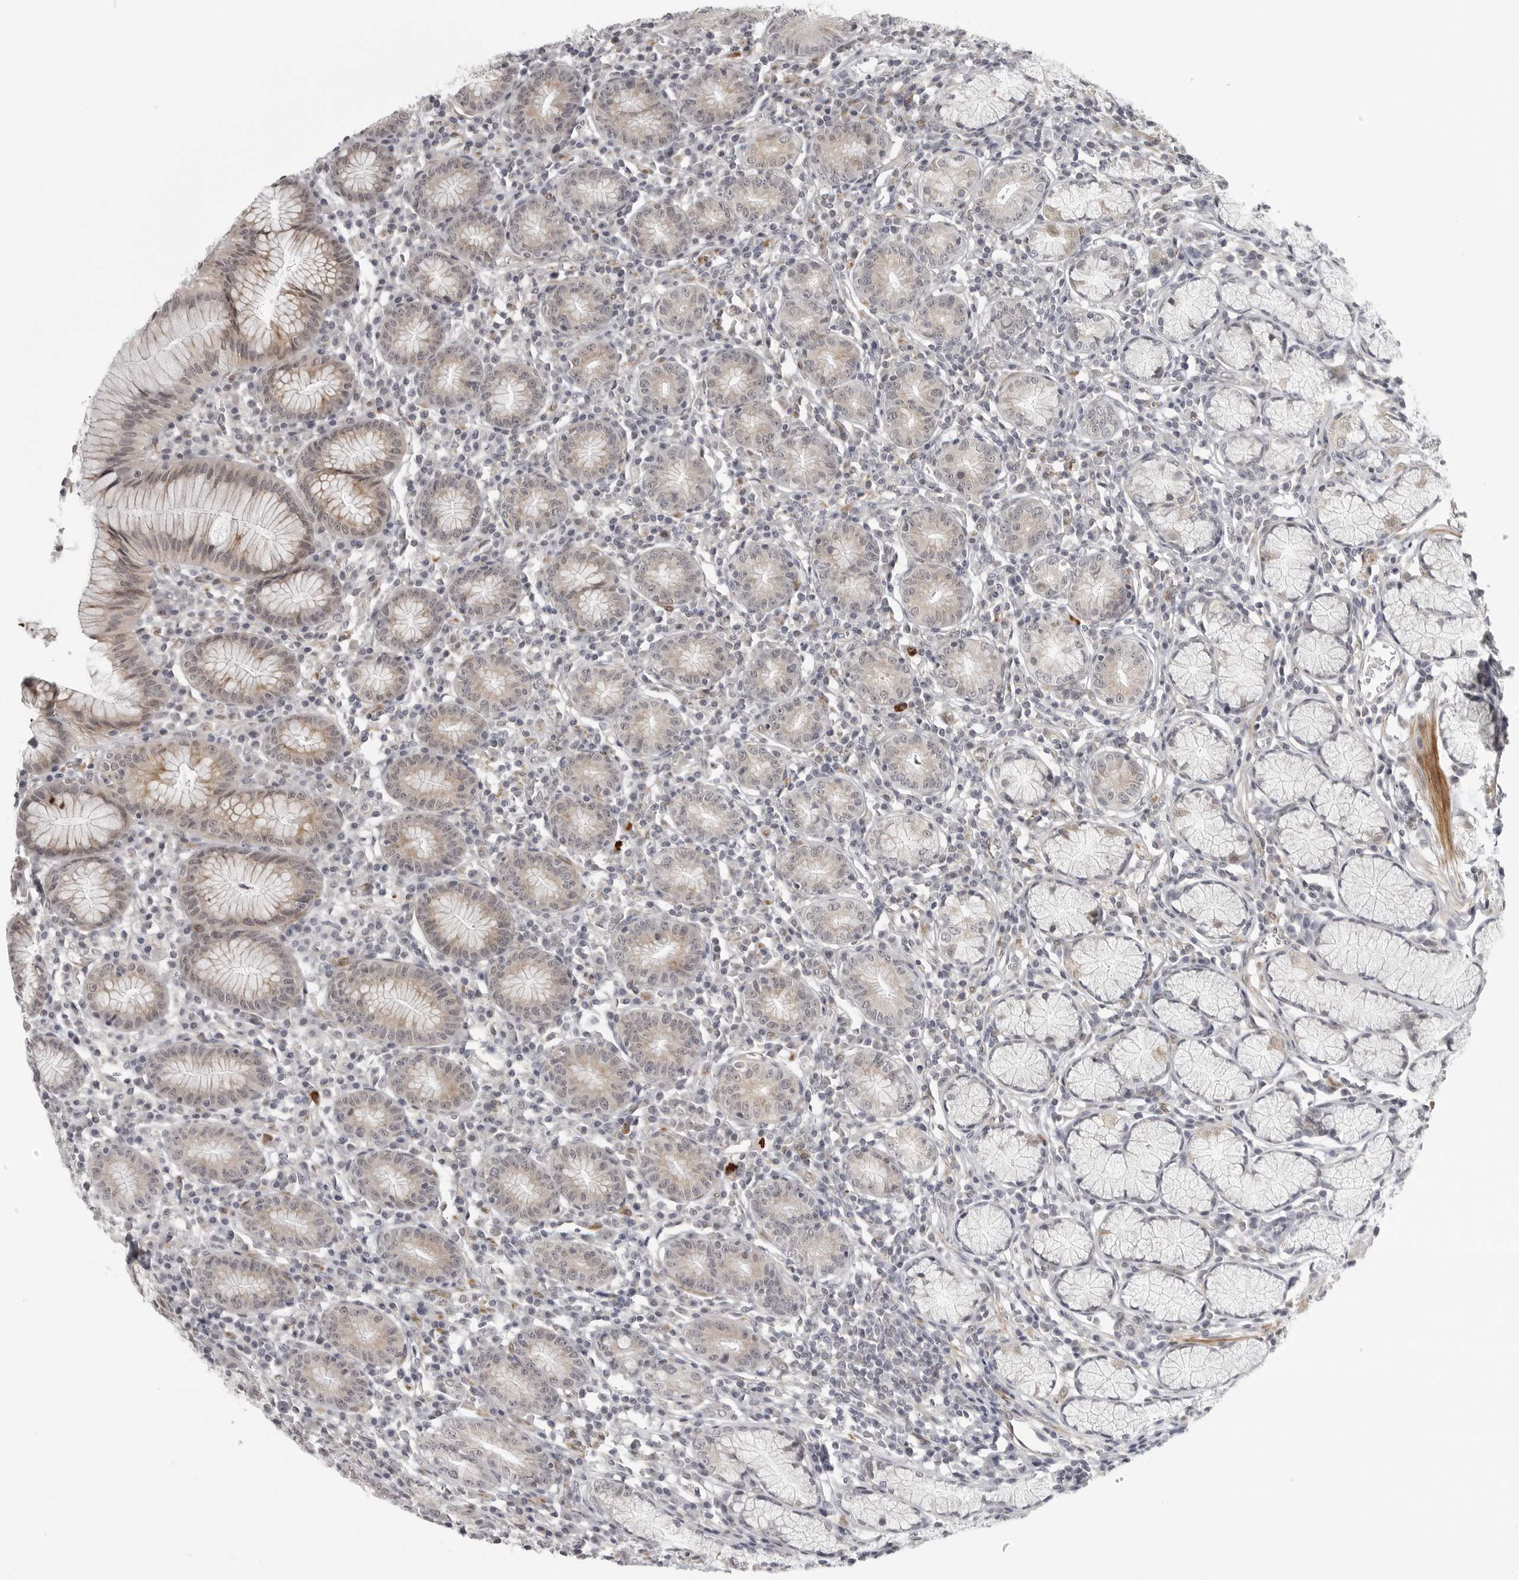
{"staining": {"intensity": "moderate", "quantity": "25%-75%", "location": "cytoplasmic/membranous,nuclear"}, "tissue": "stomach", "cell_type": "Glandular cells", "image_type": "normal", "snomed": [{"axis": "morphology", "description": "Normal tissue, NOS"}, {"axis": "topography", "description": "Stomach"}], "caption": "Moderate cytoplasmic/membranous,nuclear protein positivity is seen in about 25%-75% of glandular cells in stomach. The staining was performed using DAB (3,3'-diaminobenzidine), with brown indicating positive protein expression. Nuclei are stained blue with hematoxylin.", "gene": "TUT4", "patient": {"sex": "male", "age": 55}}